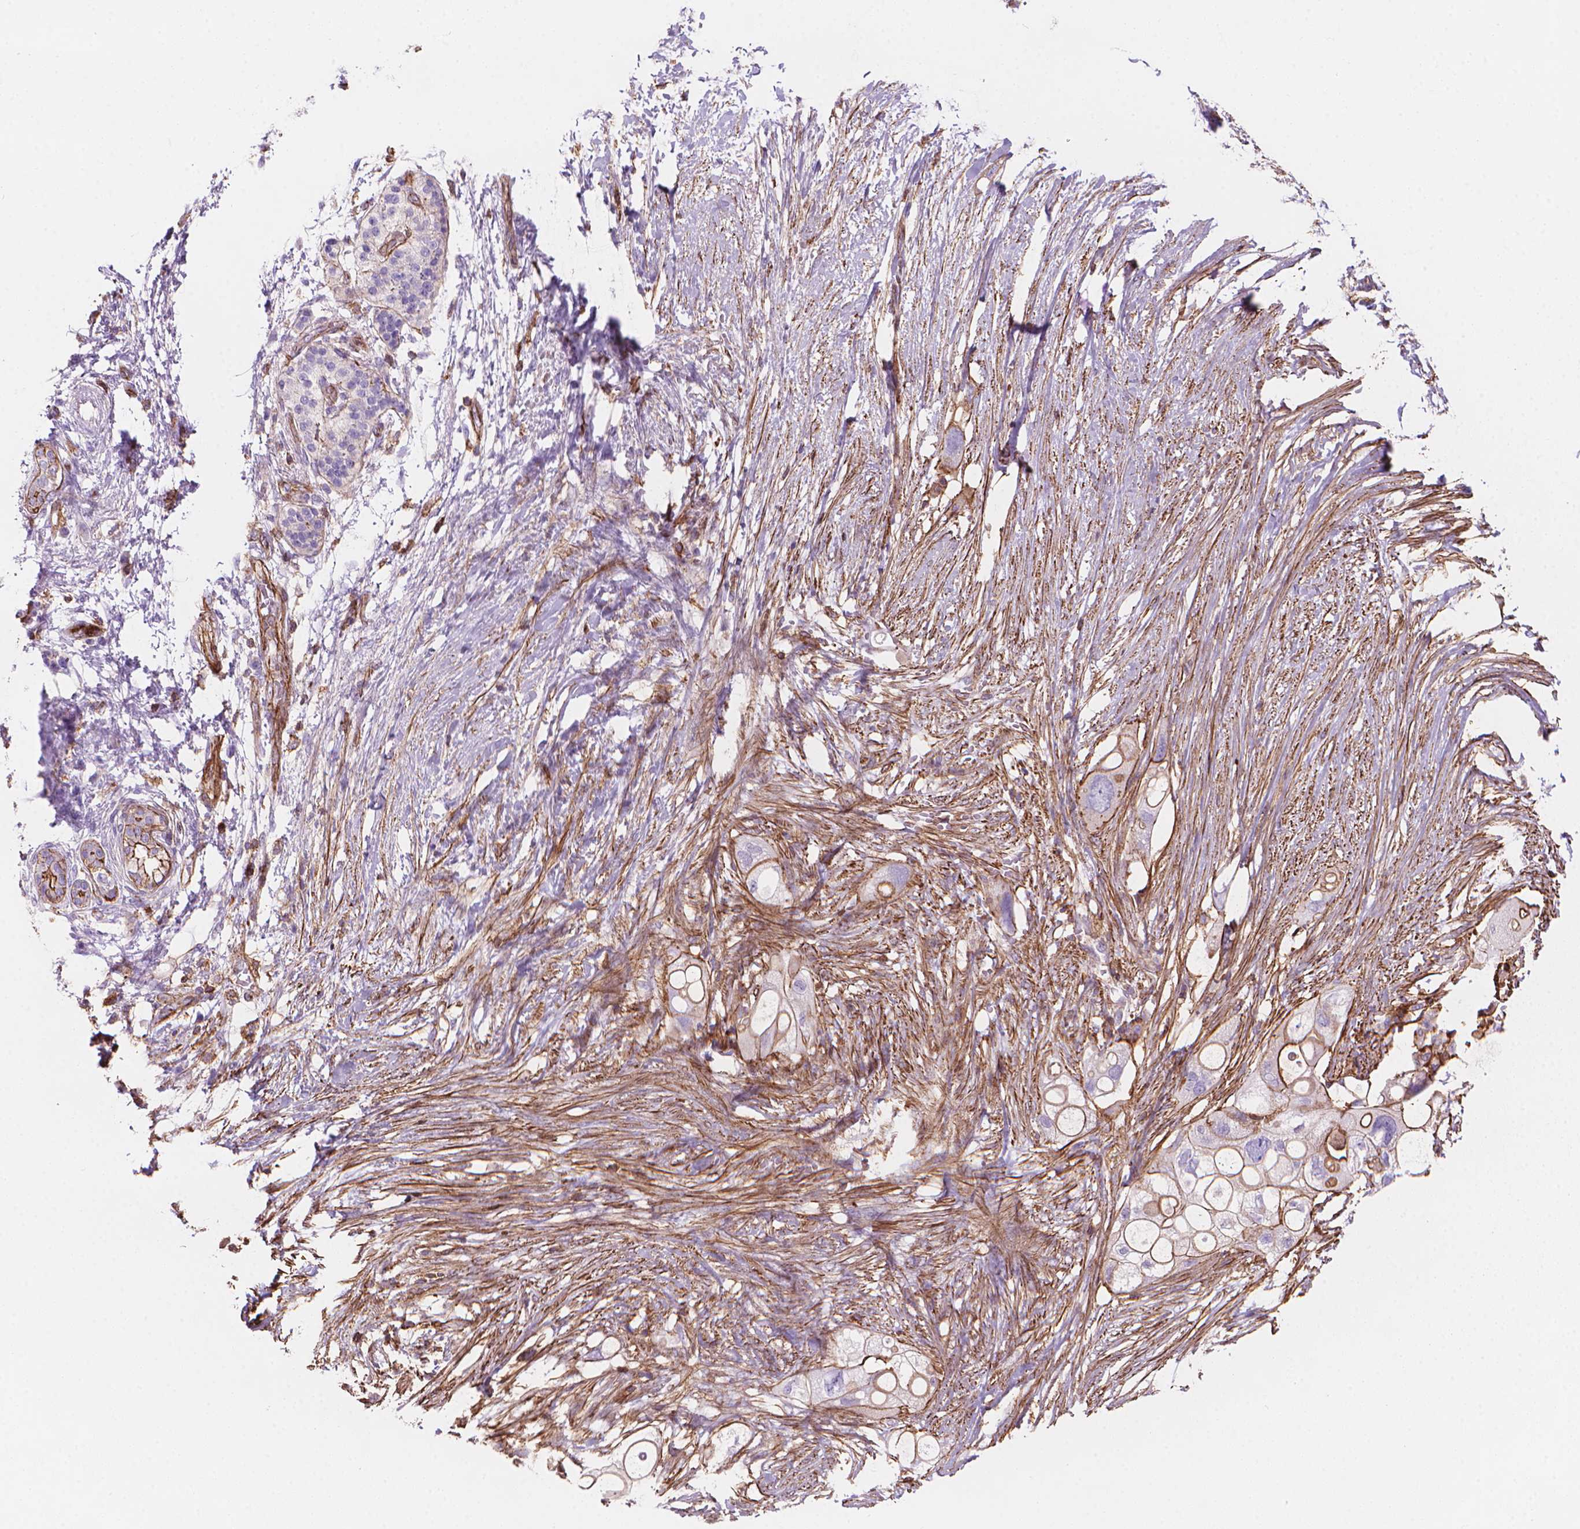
{"staining": {"intensity": "moderate", "quantity": "<25%", "location": "cytoplasmic/membranous"}, "tissue": "pancreatic cancer", "cell_type": "Tumor cells", "image_type": "cancer", "snomed": [{"axis": "morphology", "description": "Adenocarcinoma, NOS"}, {"axis": "topography", "description": "Pancreas"}], "caption": "High-magnification brightfield microscopy of pancreatic cancer (adenocarcinoma) stained with DAB (brown) and counterstained with hematoxylin (blue). tumor cells exhibit moderate cytoplasmic/membranous positivity is identified in about<25% of cells. (DAB (3,3'-diaminobenzidine) IHC, brown staining for protein, blue staining for nuclei).", "gene": "PATJ", "patient": {"sex": "female", "age": 72}}